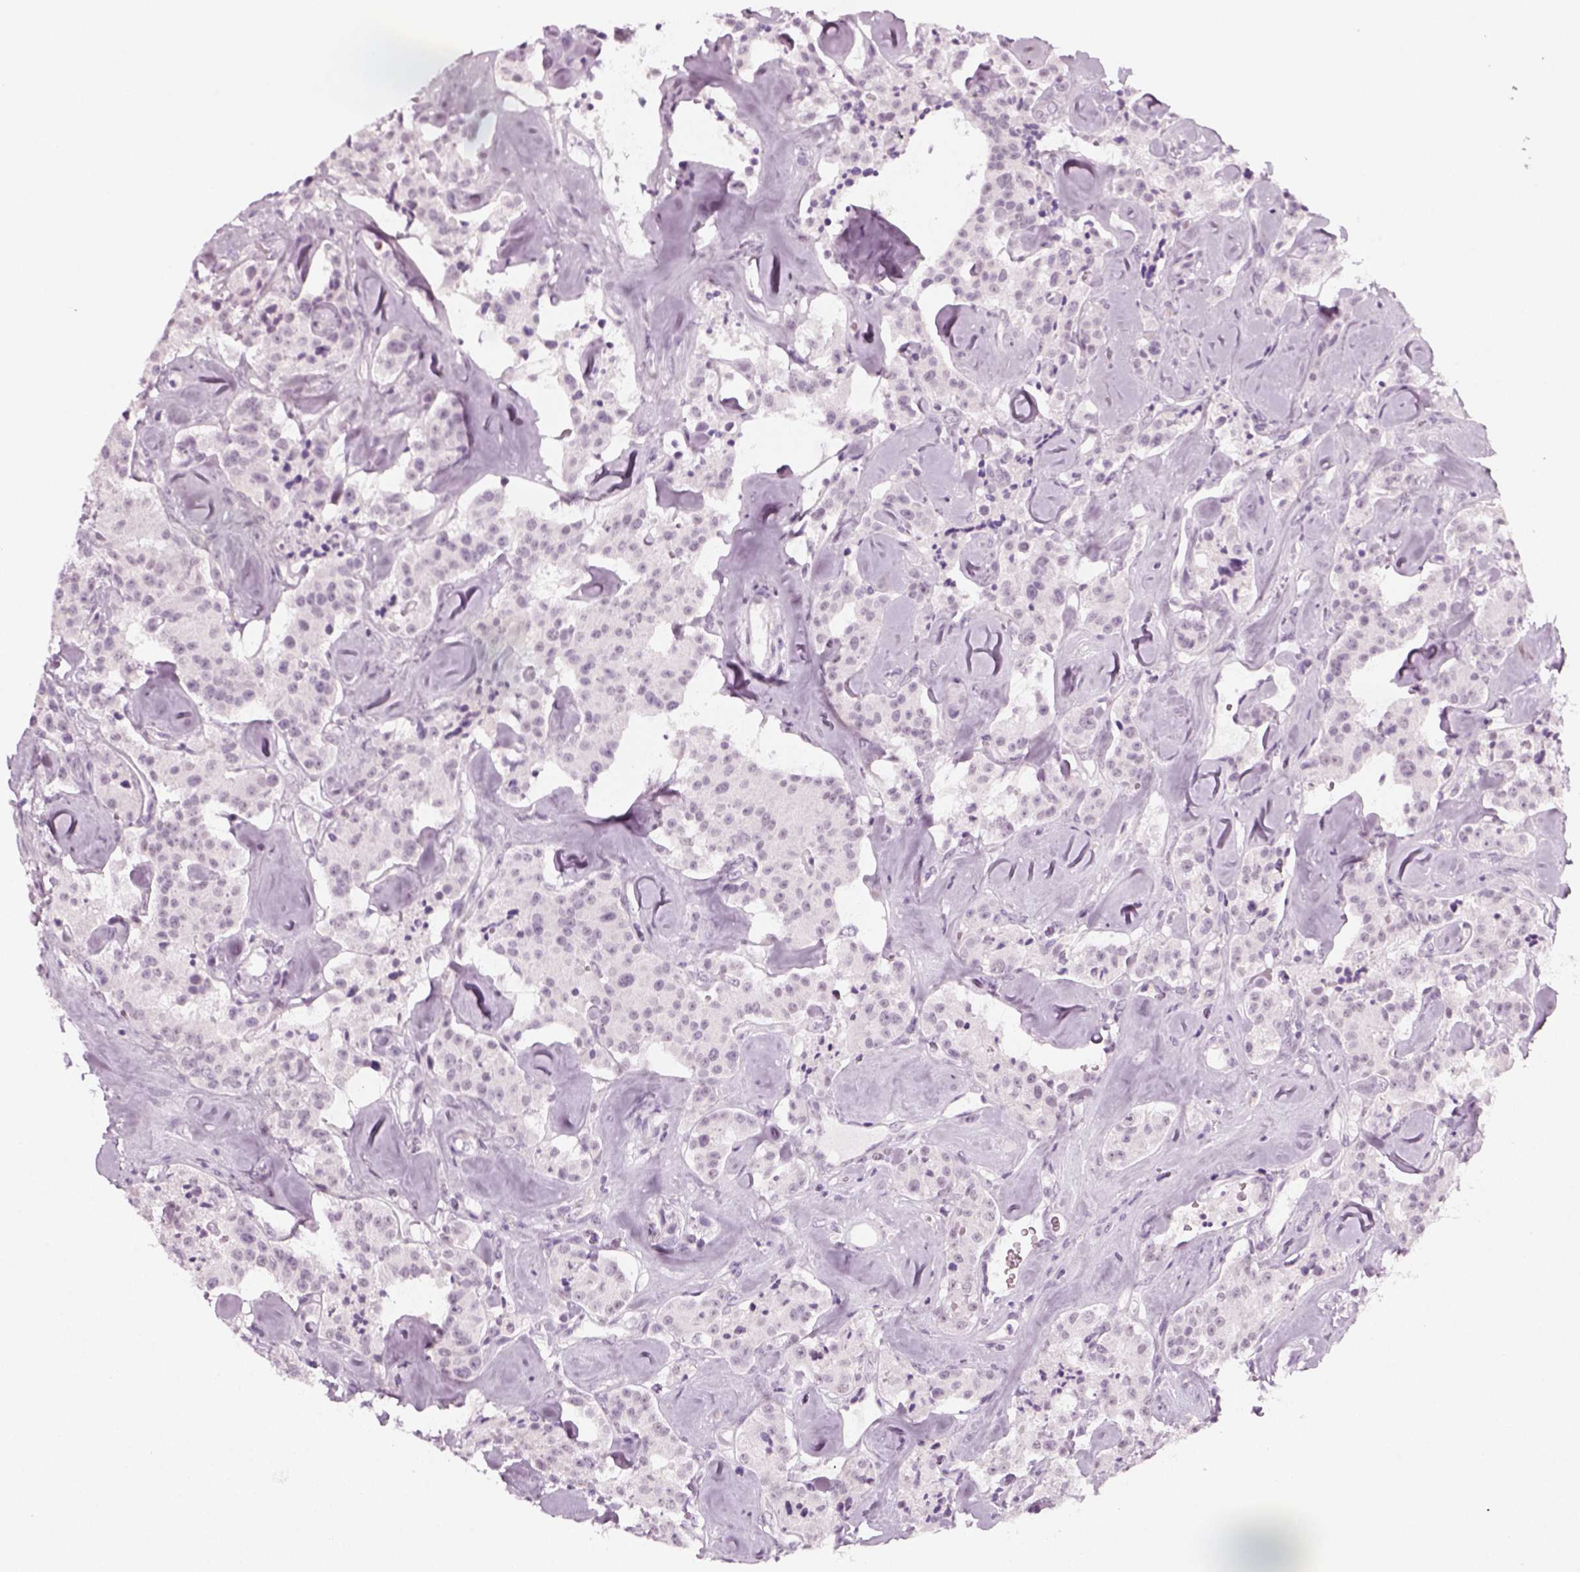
{"staining": {"intensity": "negative", "quantity": "none", "location": "none"}, "tissue": "carcinoid", "cell_type": "Tumor cells", "image_type": "cancer", "snomed": [{"axis": "morphology", "description": "Carcinoid, malignant, NOS"}, {"axis": "topography", "description": "Pancreas"}], "caption": "This is a micrograph of immunohistochemistry (IHC) staining of carcinoid, which shows no positivity in tumor cells. (Immunohistochemistry, brightfield microscopy, high magnification).", "gene": "KRT75", "patient": {"sex": "male", "age": 41}}